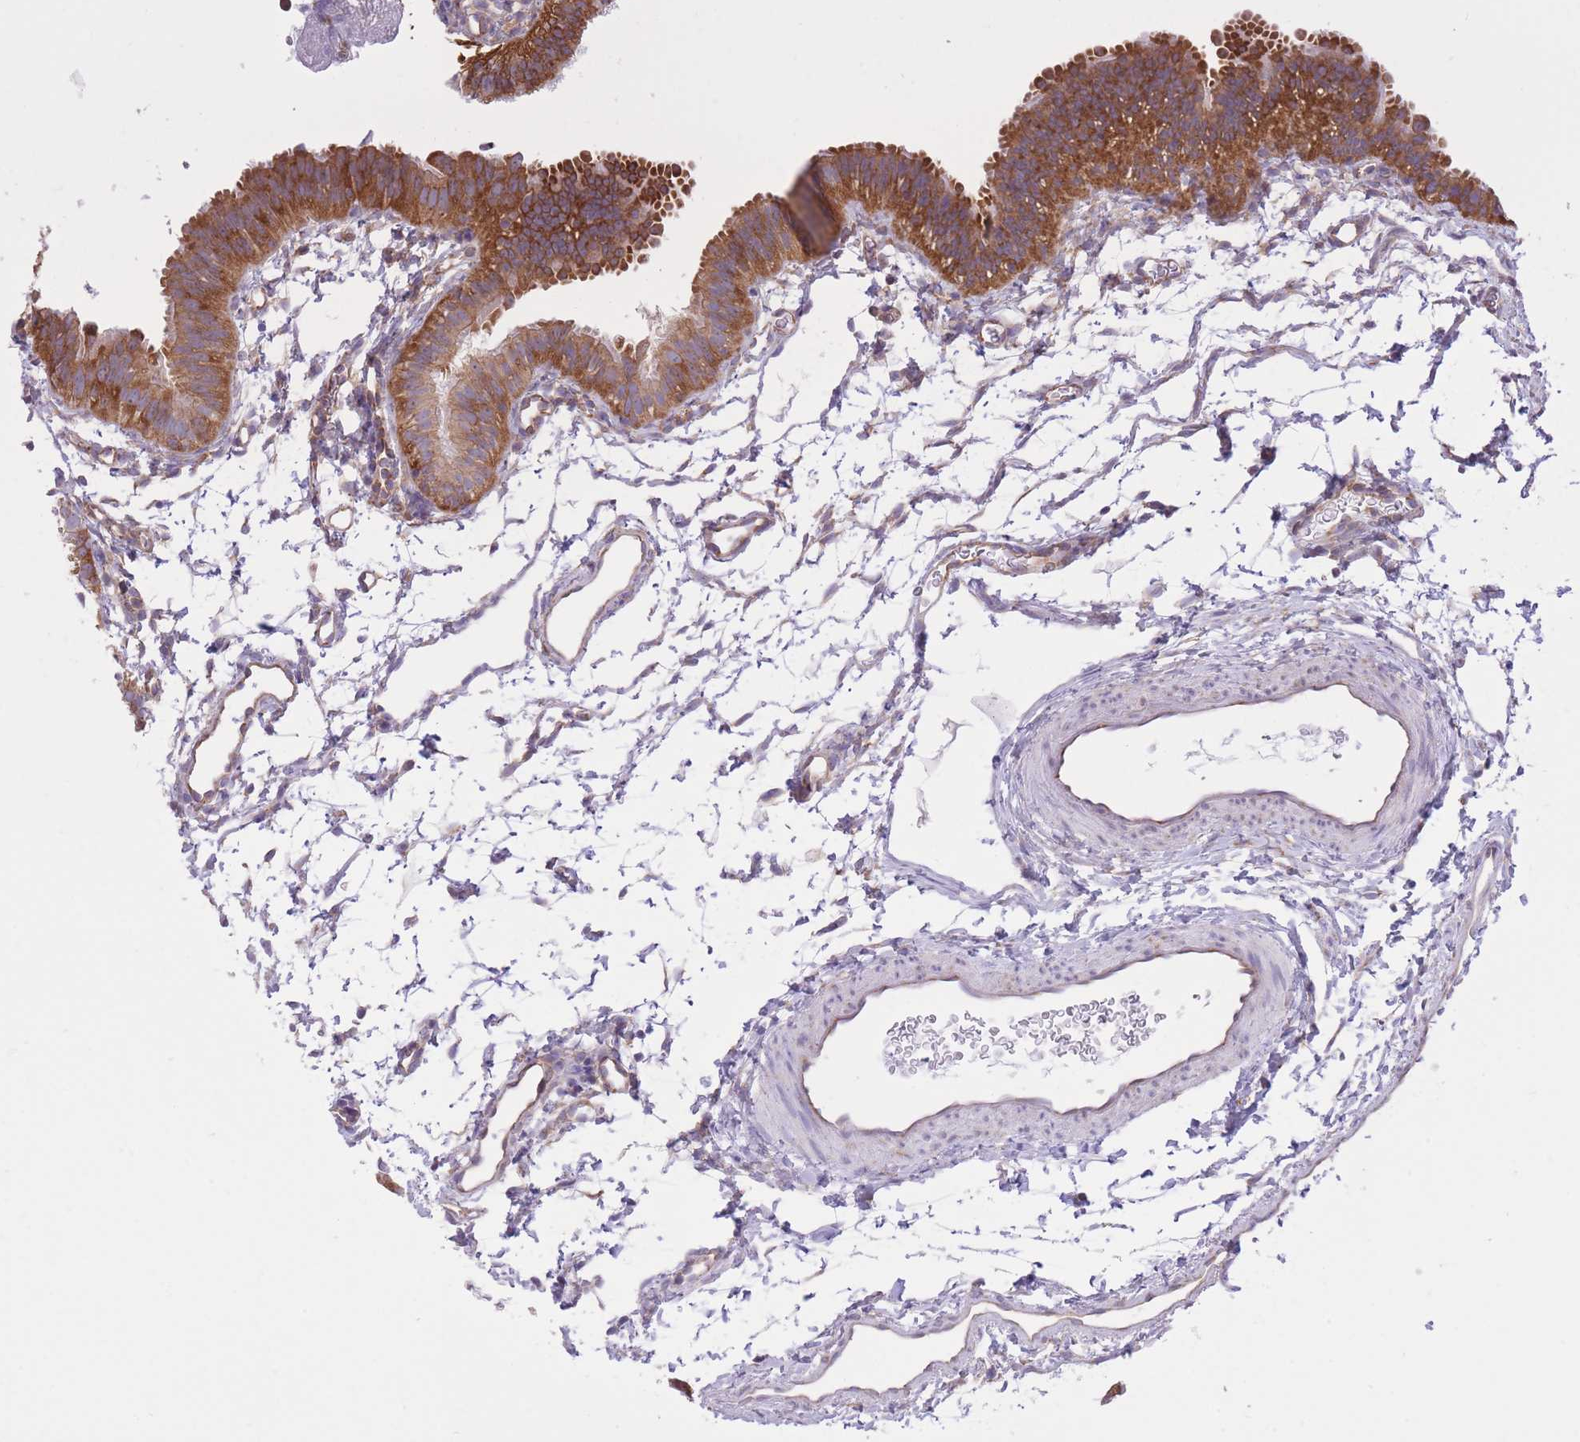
{"staining": {"intensity": "strong", "quantity": "25%-75%", "location": "cytoplasmic/membranous"}, "tissue": "fallopian tube", "cell_type": "Glandular cells", "image_type": "normal", "snomed": [{"axis": "morphology", "description": "Normal tissue, NOS"}, {"axis": "topography", "description": "Fallopian tube"}], "caption": "Normal fallopian tube shows strong cytoplasmic/membranous positivity in about 25%-75% of glandular cells.", "gene": "ZNF501", "patient": {"sex": "female", "age": 35}}